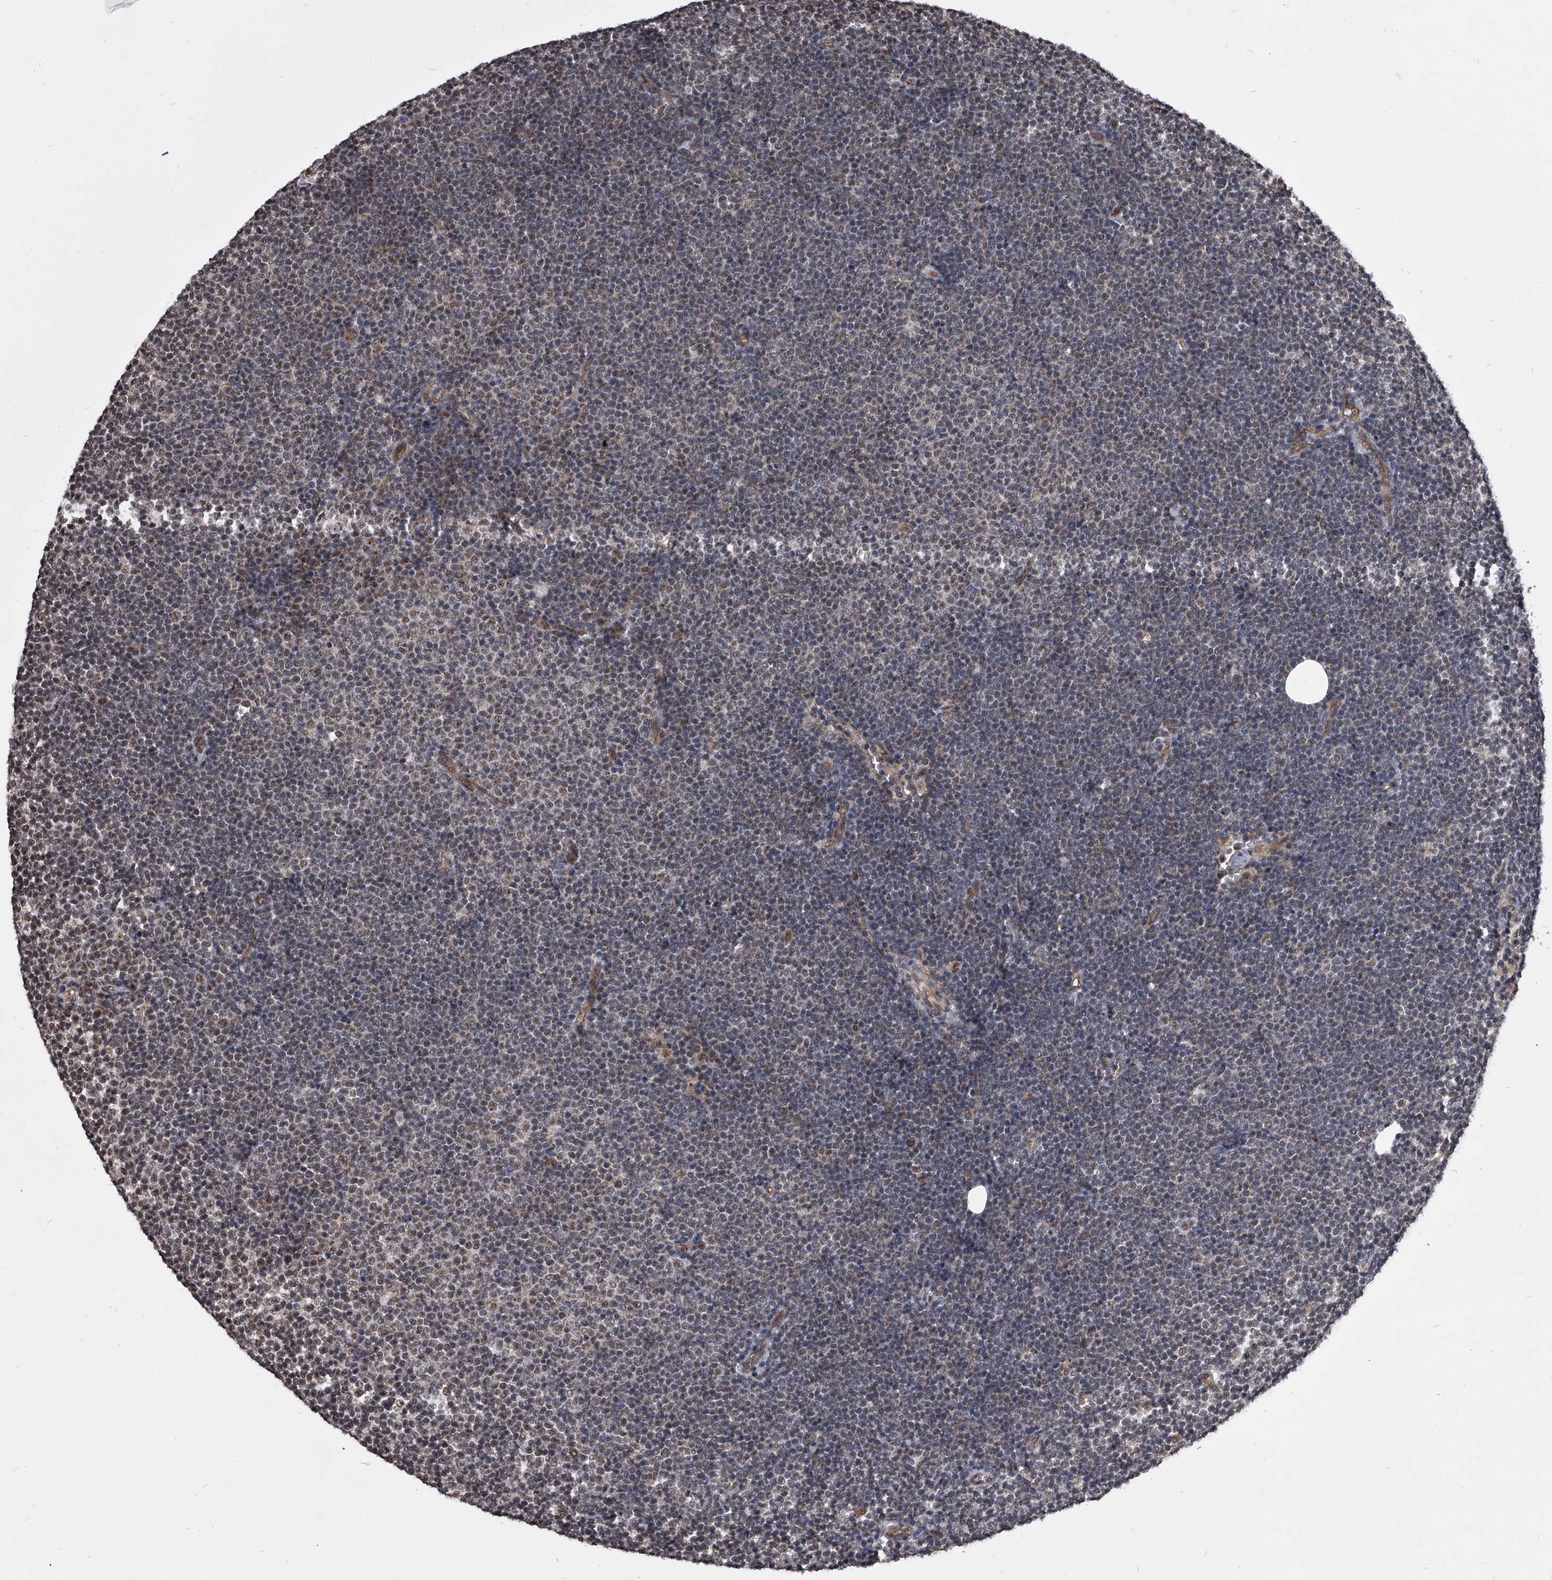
{"staining": {"intensity": "weak", "quantity": "<25%", "location": "nuclear"}, "tissue": "lymphoma", "cell_type": "Tumor cells", "image_type": "cancer", "snomed": [{"axis": "morphology", "description": "Malignant lymphoma, non-Hodgkin's type, Low grade"}, {"axis": "topography", "description": "Lymph node"}], "caption": "IHC of lymphoma shows no positivity in tumor cells.", "gene": "ZNF76", "patient": {"sex": "female", "age": 53}}